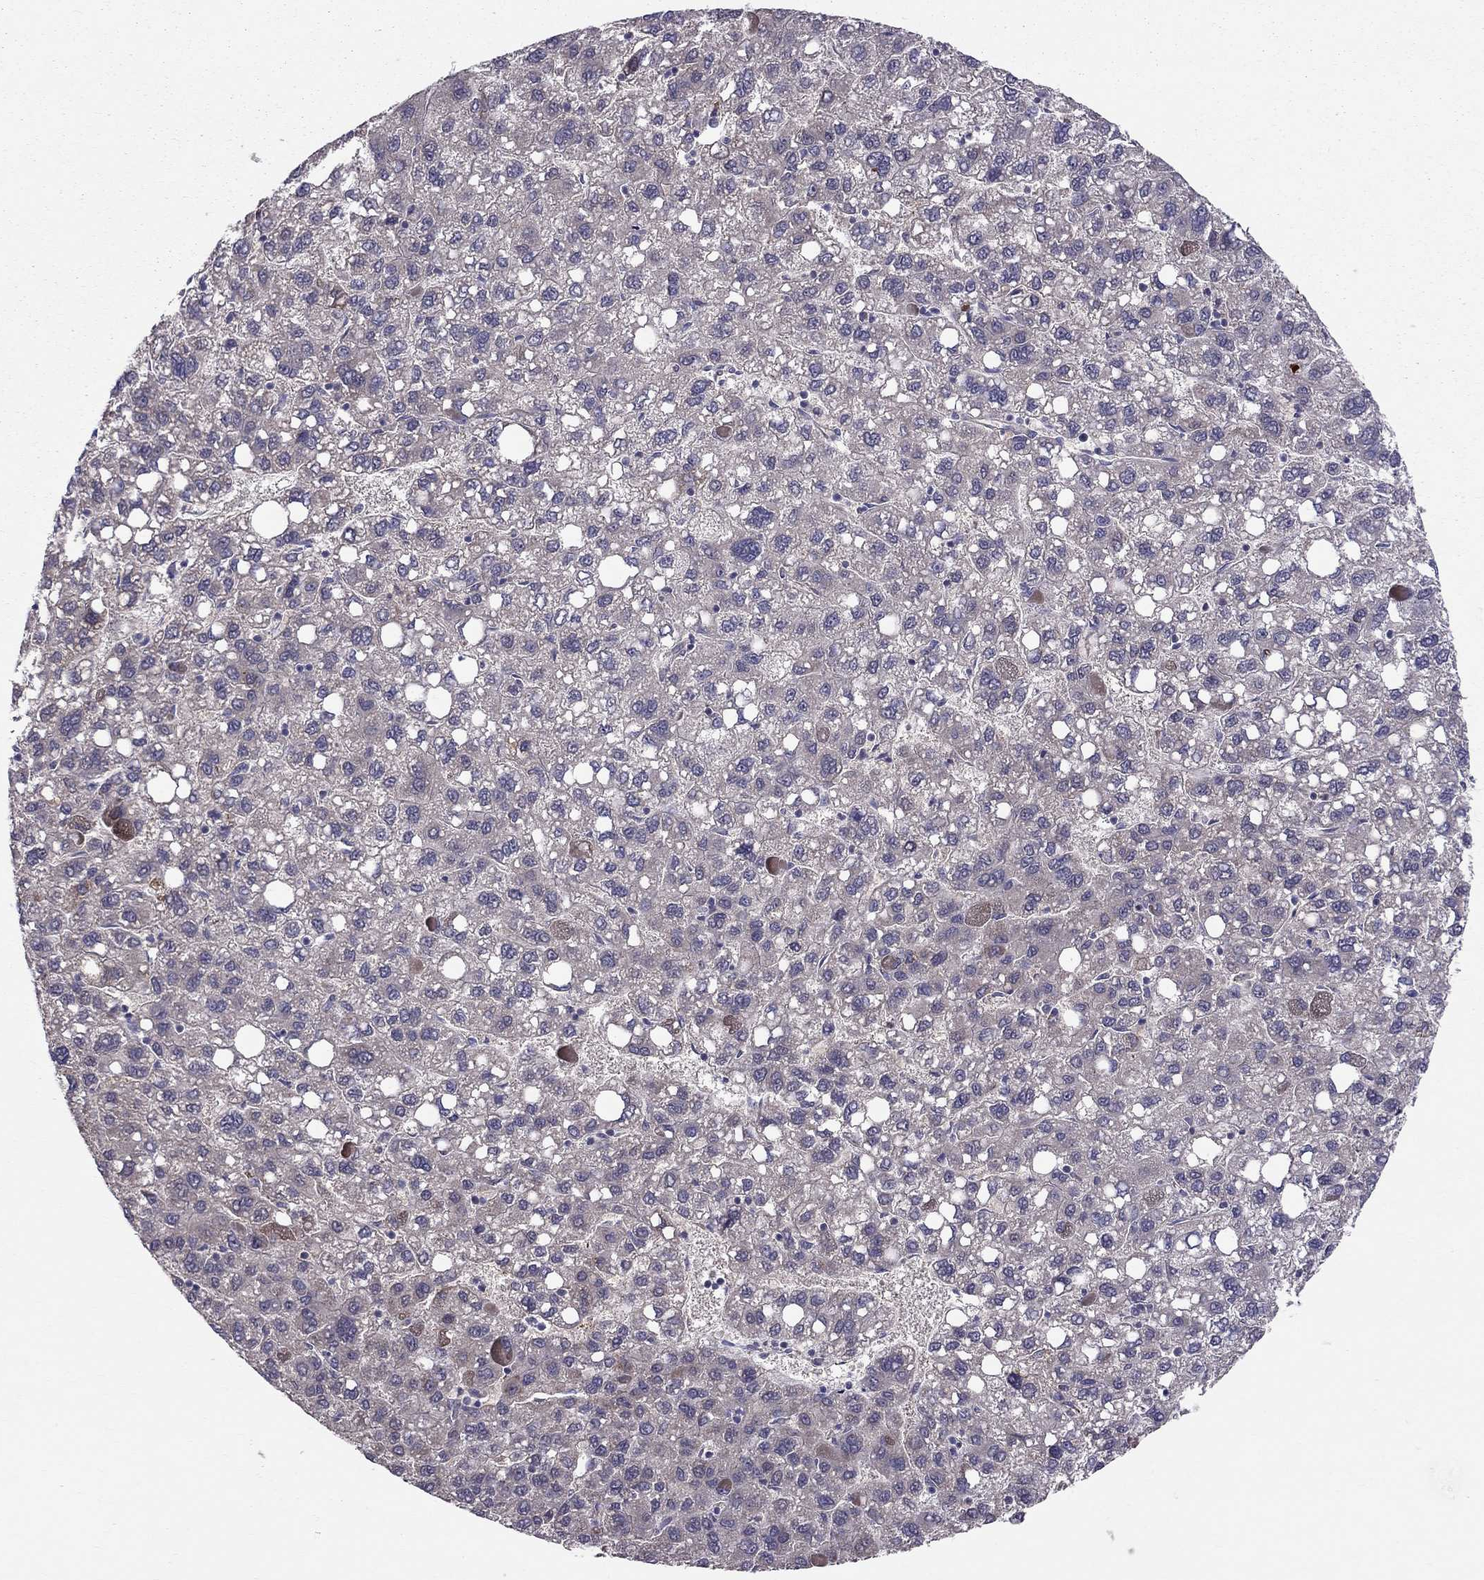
{"staining": {"intensity": "negative", "quantity": "none", "location": "none"}, "tissue": "liver cancer", "cell_type": "Tumor cells", "image_type": "cancer", "snomed": [{"axis": "morphology", "description": "Carcinoma, Hepatocellular, NOS"}, {"axis": "topography", "description": "Liver"}], "caption": "A micrograph of liver cancer (hepatocellular carcinoma) stained for a protein demonstrates no brown staining in tumor cells.", "gene": "PIK3CG", "patient": {"sex": "female", "age": 82}}